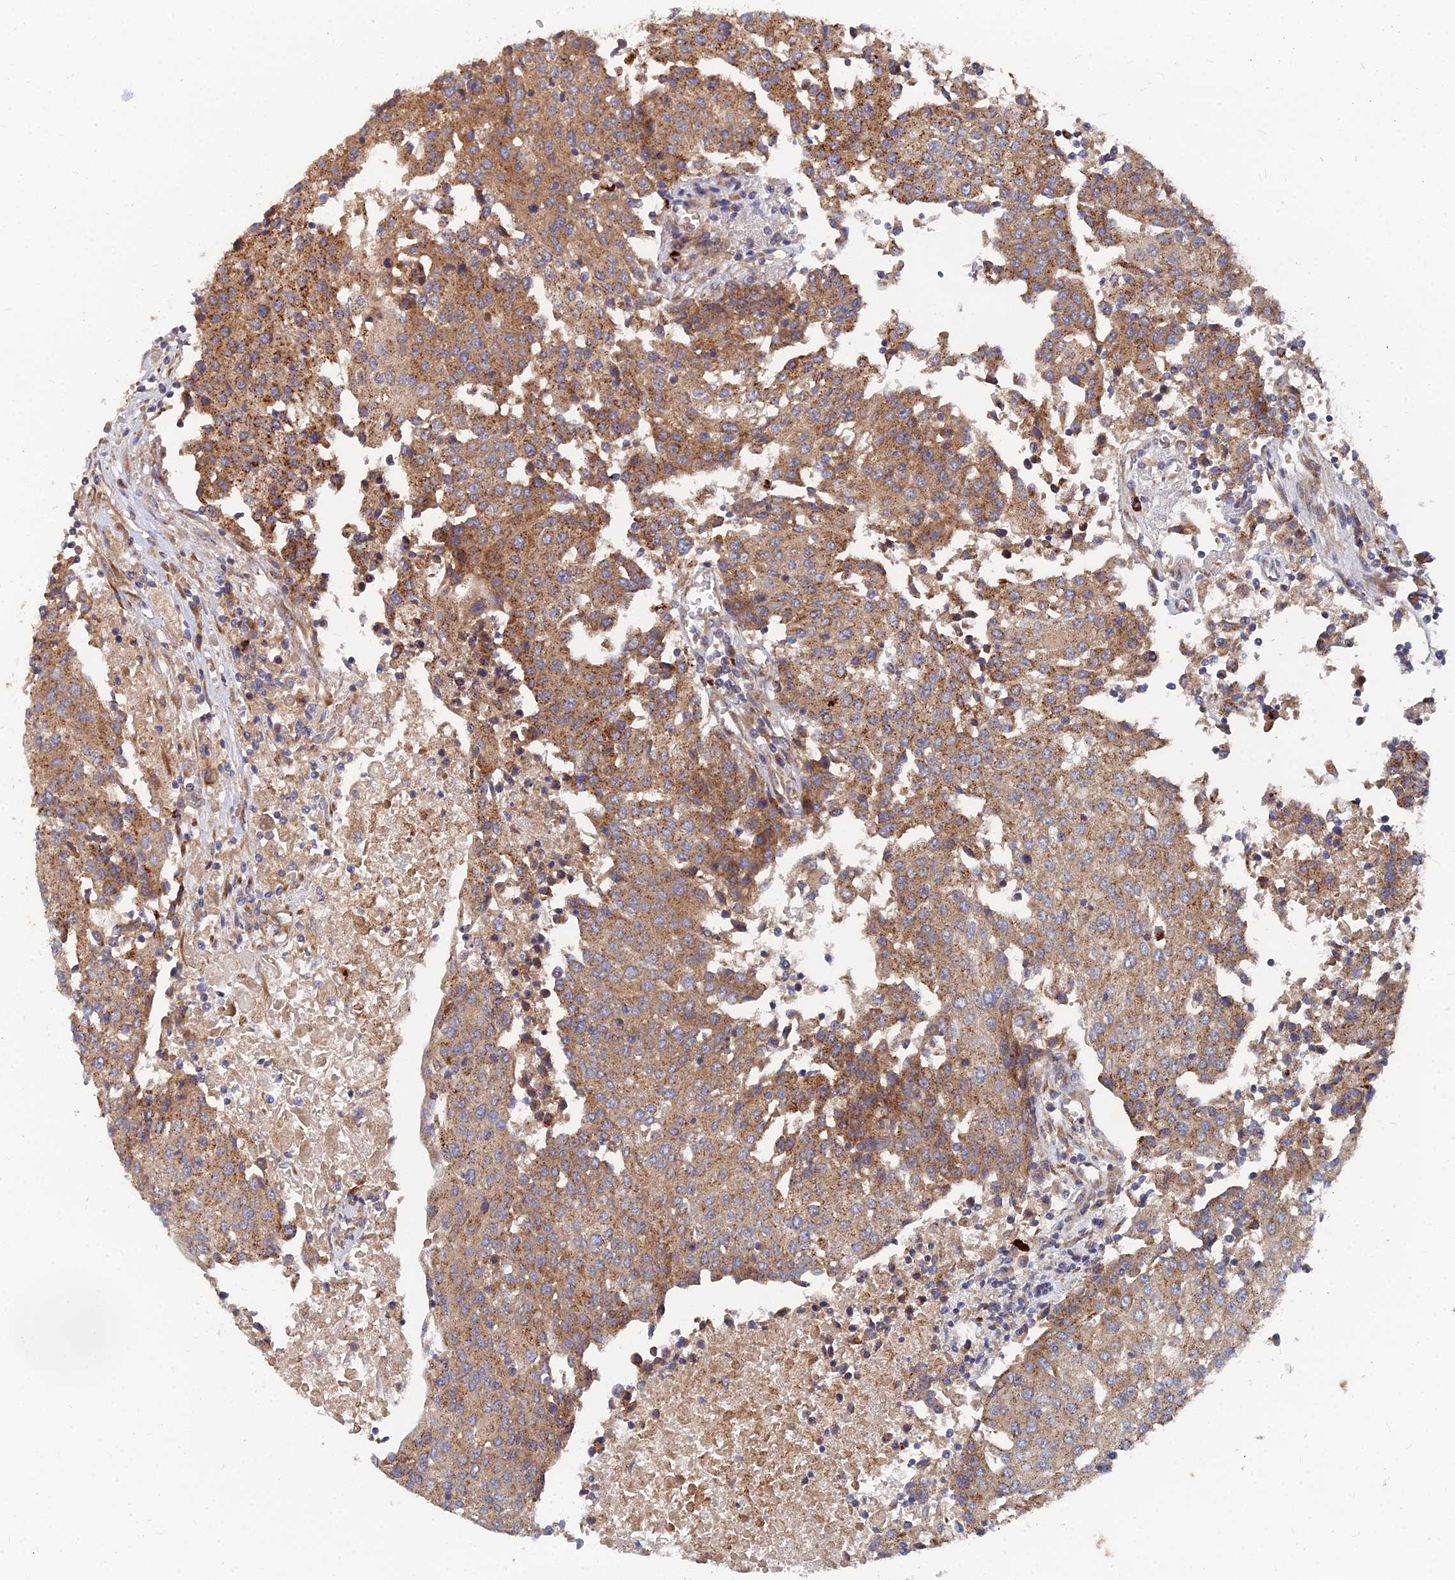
{"staining": {"intensity": "moderate", "quantity": ">75%", "location": "cytoplasmic/membranous"}, "tissue": "urothelial cancer", "cell_type": "Tumor cells", "image_type": "cancer", "snomed": [{"axis": "morphology", "description": "Urothelial carcinoma, High grade"}, {"axis": "topography", "description": "Urinary bladder"}], "caption": "Protein analysis of high-grade urothelial carcinoma tissue demonstrates moderate cytoplasmic/membranous positivity in approximately >75% of tumor cells. (Brightfield microscopy of DAB IHC at high magnification).", "gene": "CCZ1", "patient": {"sex": "female", "age": 85}}